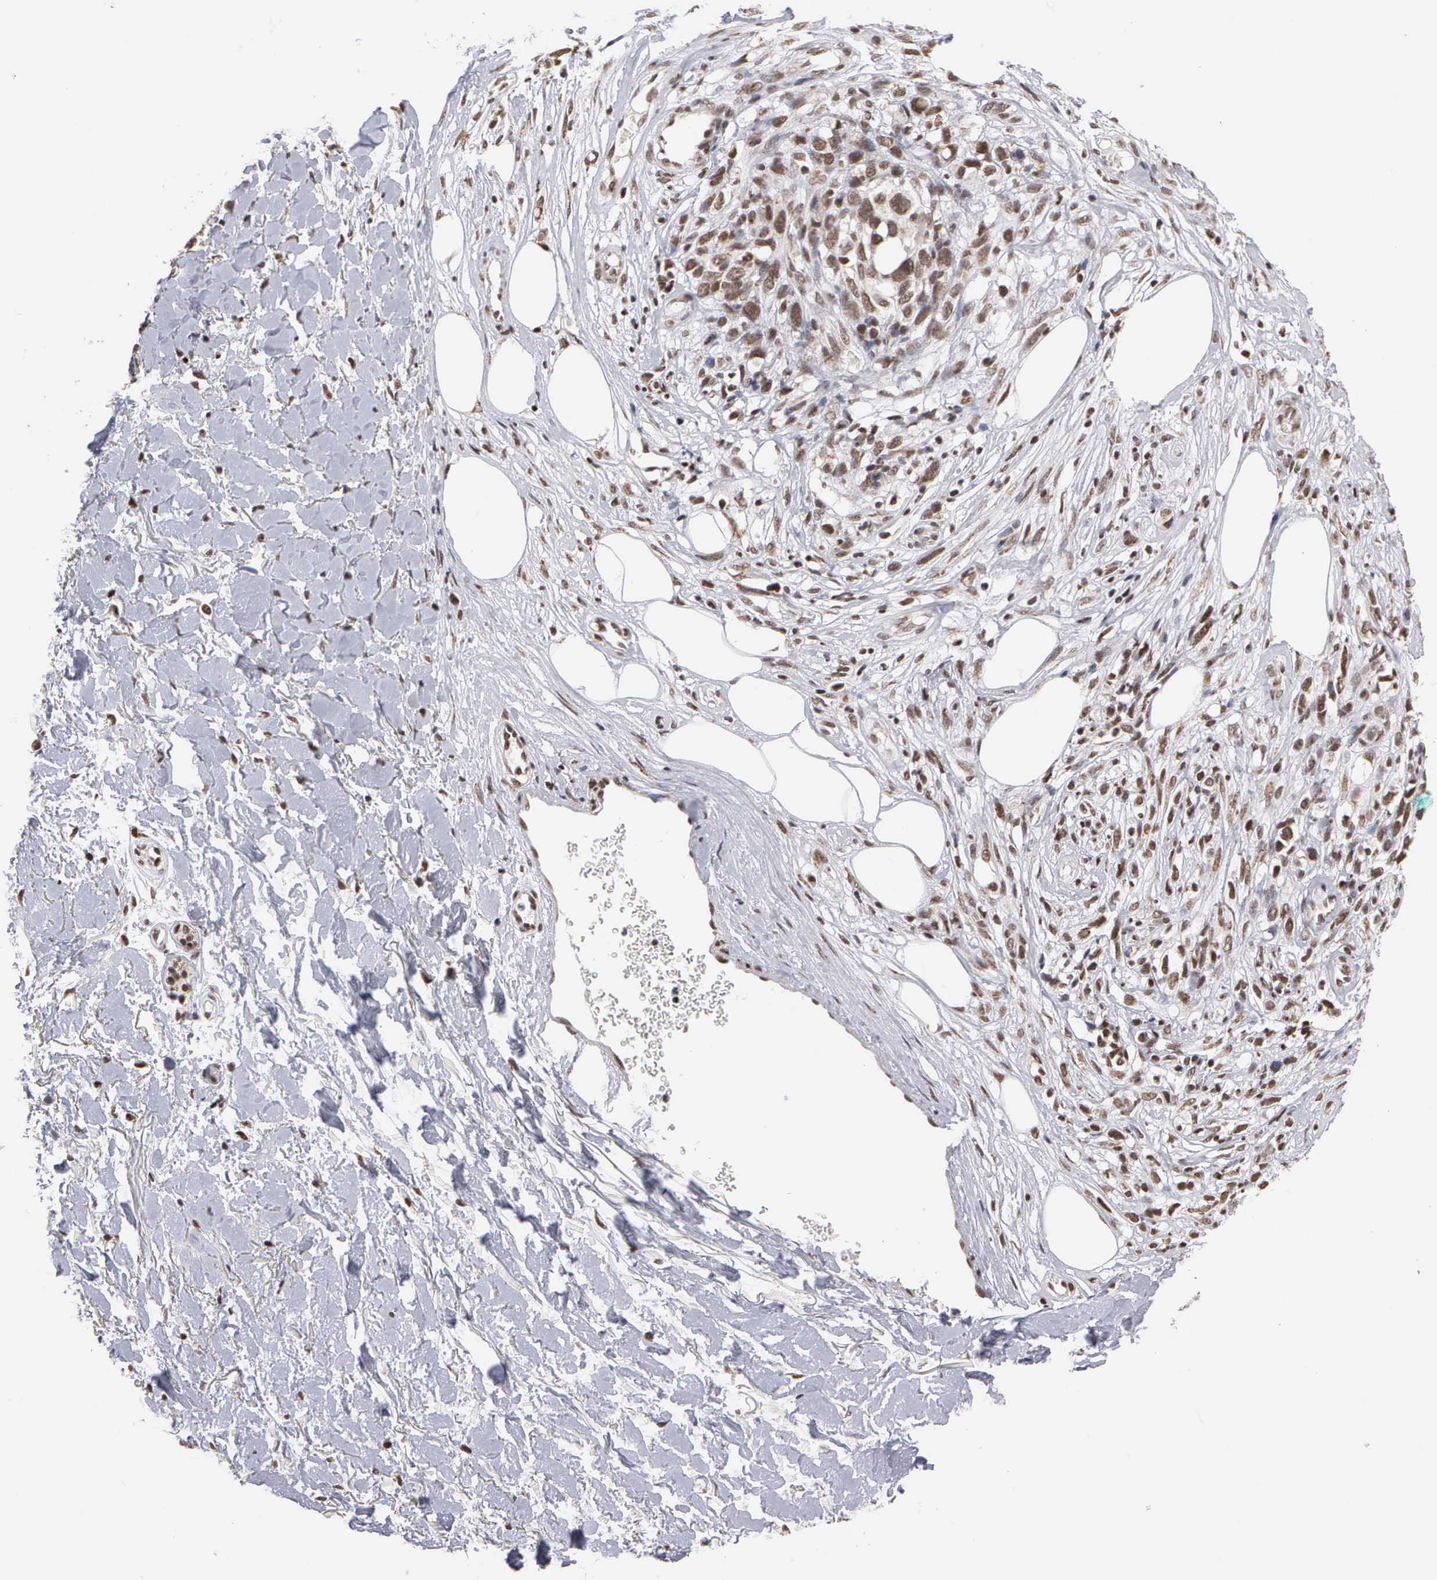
{"staining": {"intensity": "strong", "quantity": ">75%", "location": "nuclear"}, "tissue": "melanoma", "cell_type": "Tumor cells", "image_type": "cancer", "snomed": [{"axis": "morphology", "description": "Malignant melanoma, NOS"}, {"axis": "topography", "description": "Skin"}], "caption": "A high-resolution micrograph shows IHC staining of melanoma, which demonstrates strong nuclear positivity in about >75% of tumor cells.", "gene": "GTF2A1", "patient": {"sex": "female", "age": 85}}